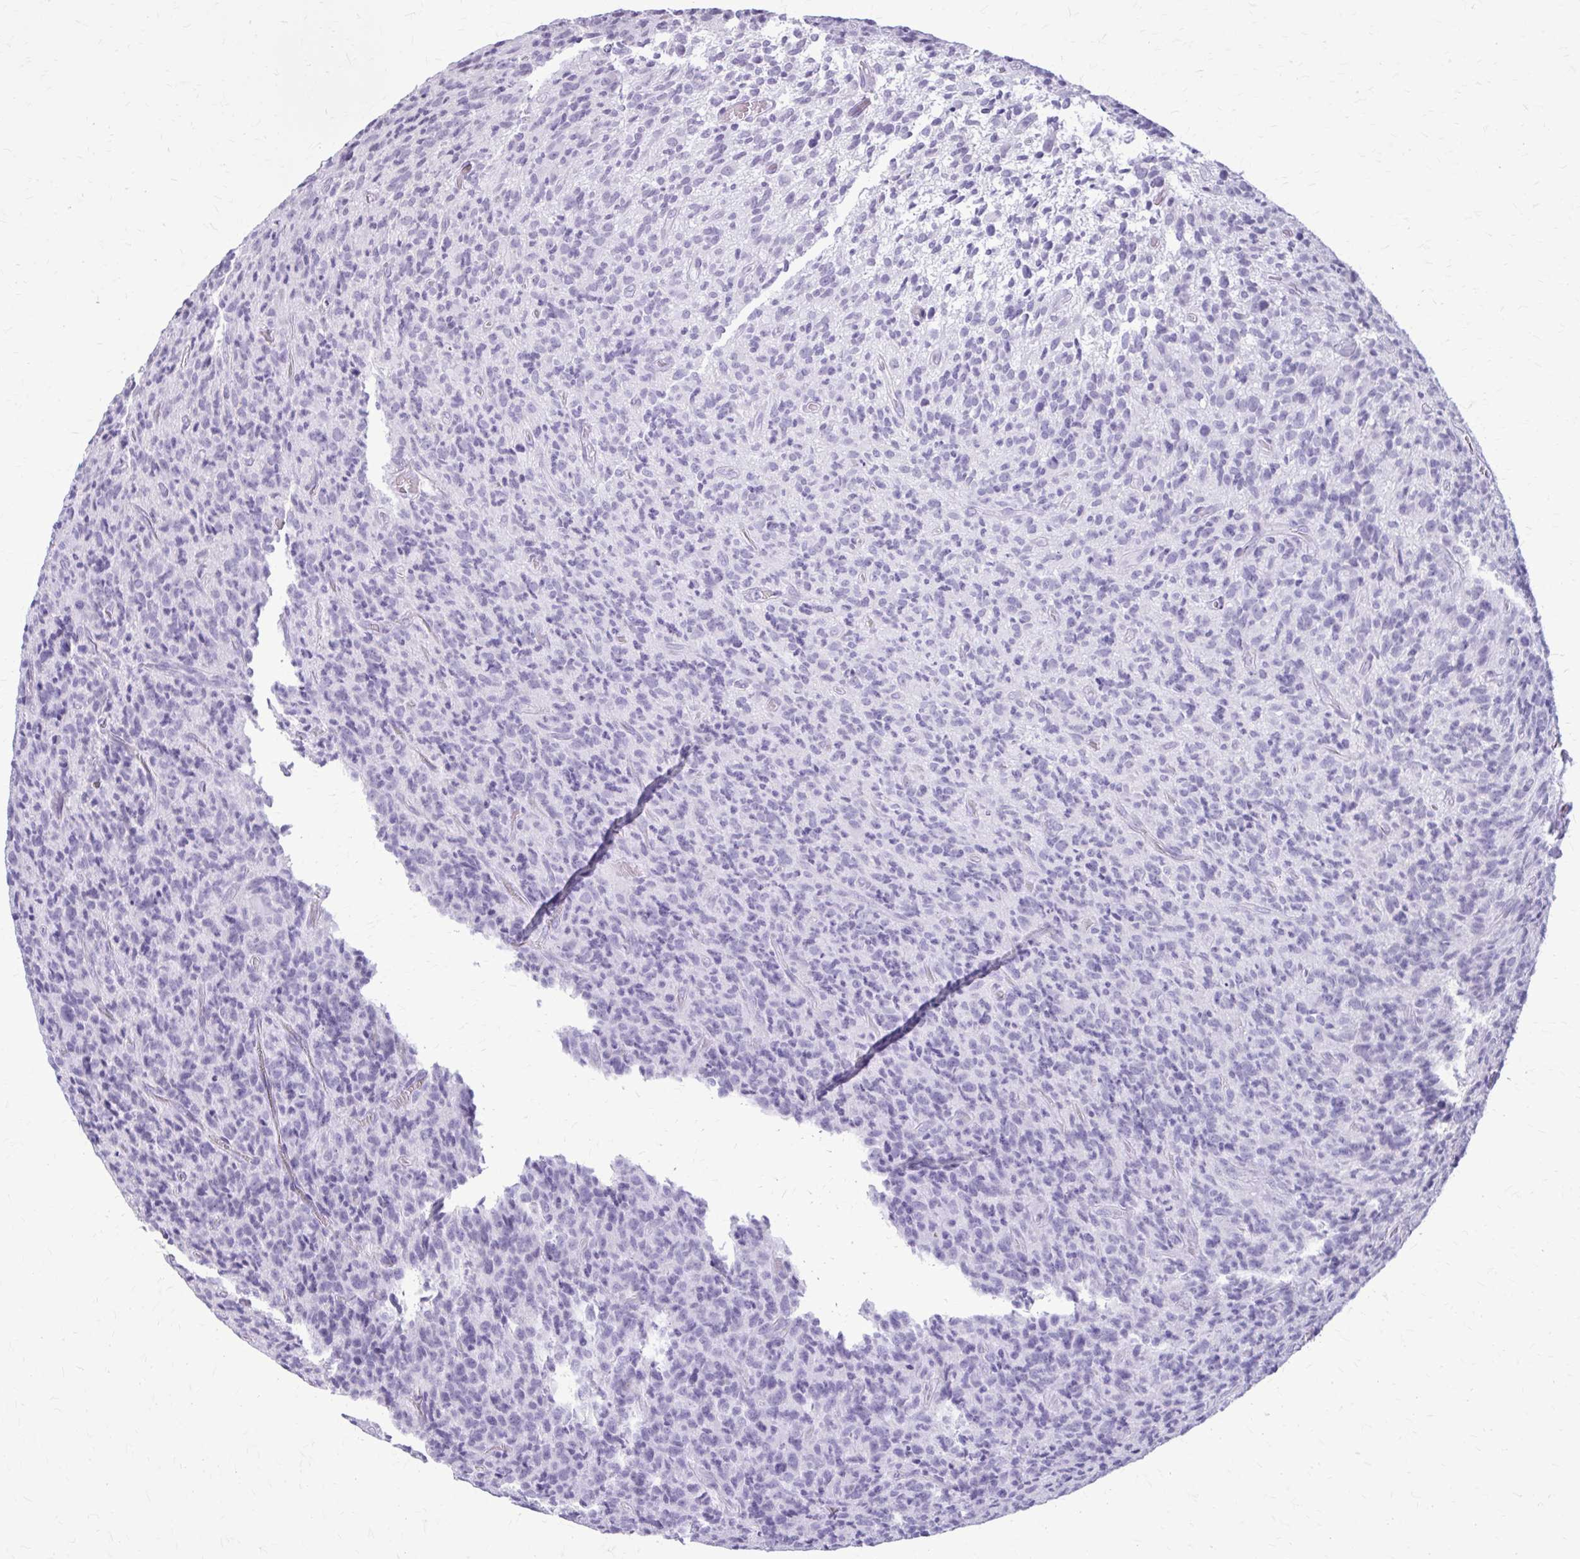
{"staining": {"intensity": "negative", "quantity": "none", "location": "none"}, "tissue": "glioma", "cell_type": "Tumor cells", "image_type": "cancer", "snomed": [{"axis": "morphology", "description": "Glioma, malignant, High grade"}, {"axis": "topography", "description": "Brain"}], "caption": "A histopathology image of human high-grade glioma (malignant) is negative for staining in tumor cells.", "gene": "KRT5", "patient": {"sex": "male", "age": 76}}